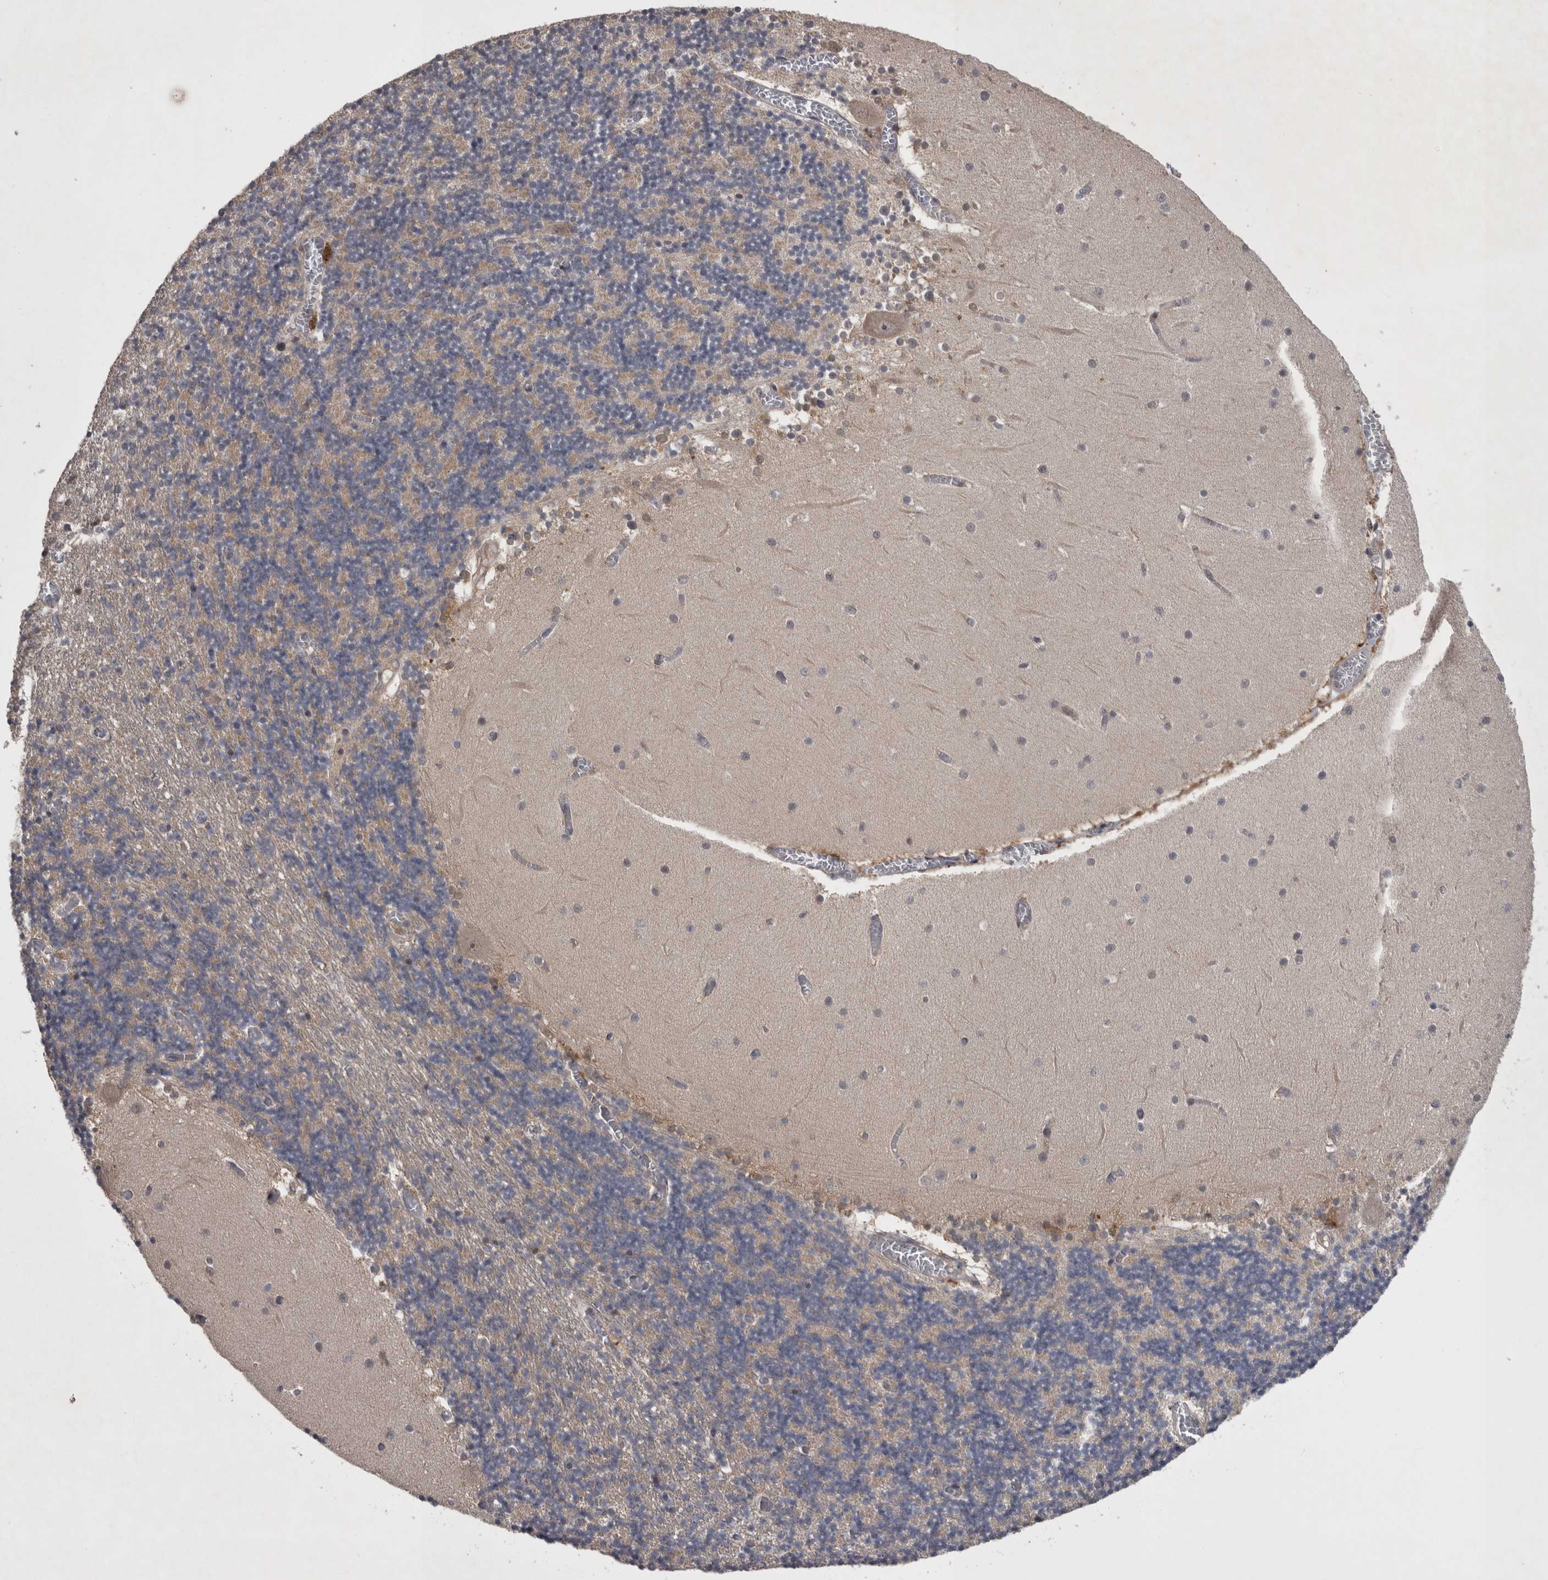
{"staining": {"intensity": "weak", "quantity": "<25%", "location": "cytoplasmic/membranous"}, "tissue": "cerebellum", "cell_type": "Cells in granular layer", "image_type": "normal", "snomed": [{"axis": "morphology", "description": "Normal tissue, NOS"}, {"axis": "topography", "description": "Cerebellum"}], "caption": "Immunohistochemistry of unremarkable human cerebellum reveals no expression in cells in granular layer.", "gene": "ZNF114", "patient": {"sex": "female", "age": 28}}